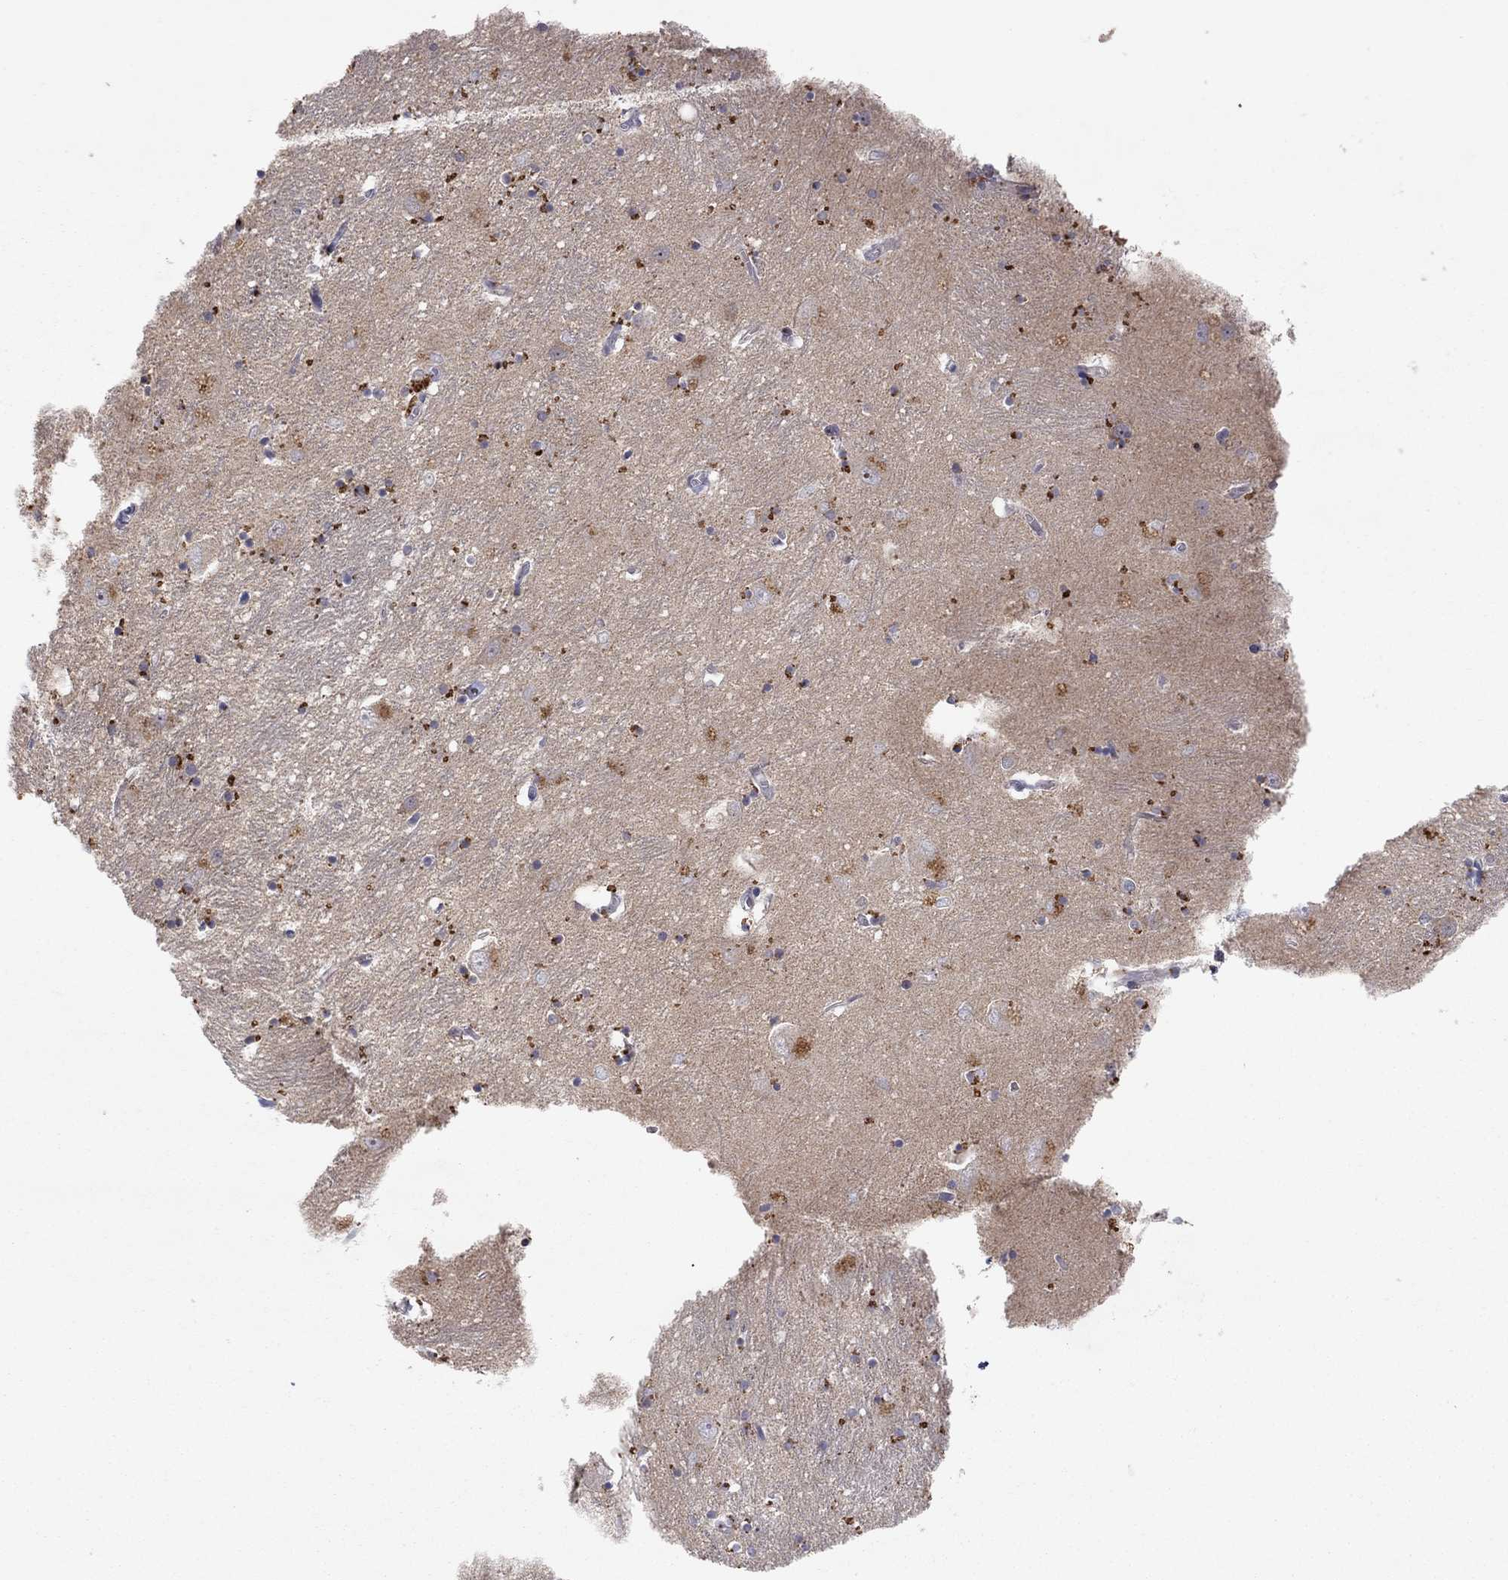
{"staining": {"intensity": "strong", "quantity": "<25%", "location": "cytoplasmic/membranous"}, "tissue": "caudate", "cell_type": "Glial cells", "image_type": "normal", "snomed": [{"axis": "morphology", "description": "Normal tissue, NOS"}, {"axis": "topography", "description": "Lateral ventricle wall"}], "caption": "Immunohistochemical staining of unremarkable caudate reveals strong cytoplasmic/membranous protein expression in about <25% of glial cells.", "gene": "CRACDL", "patient": {"sex": "male", "age": 54}}